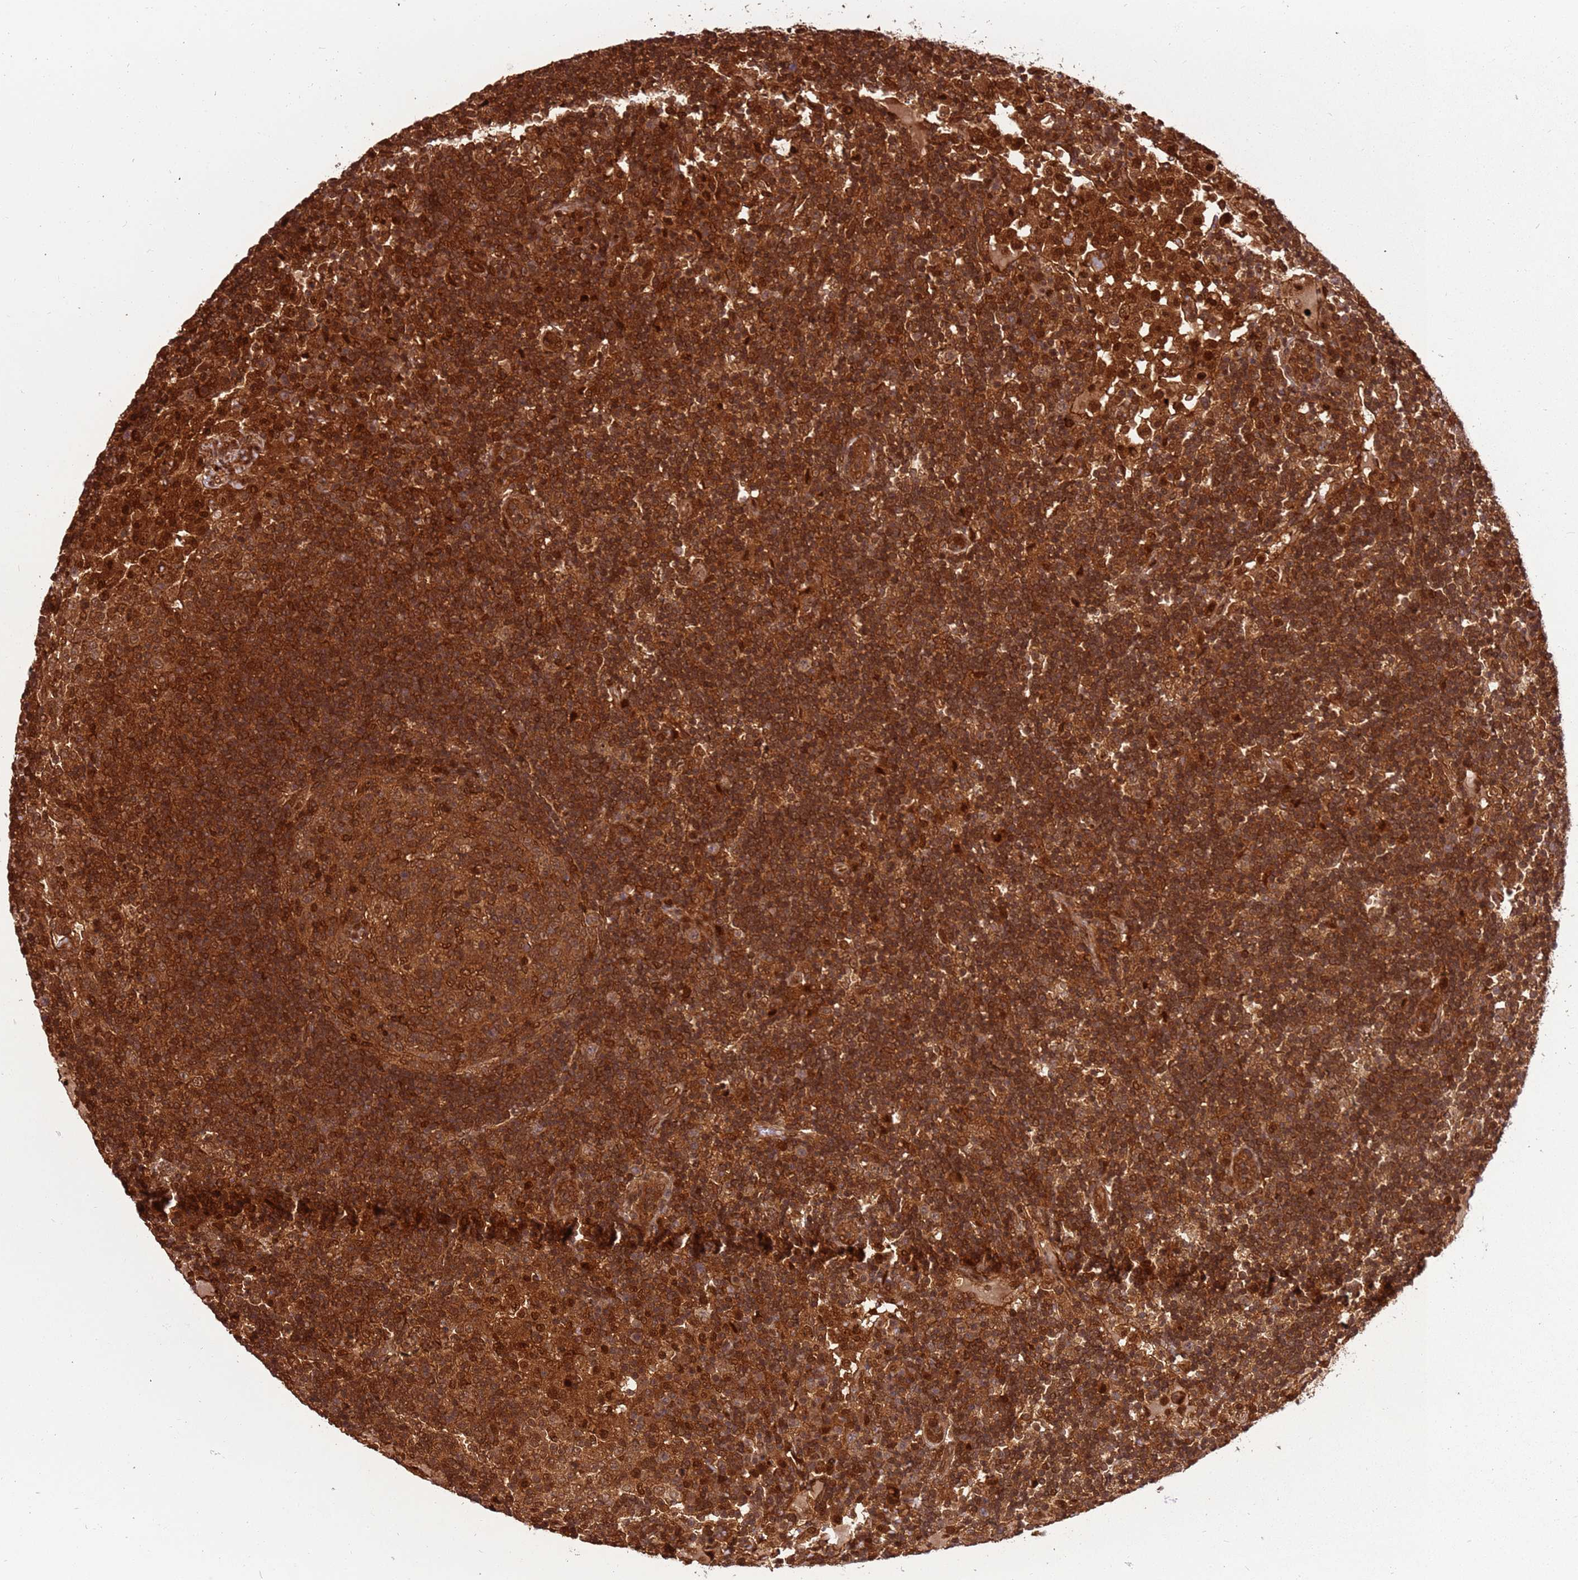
{"staining": {"intensity": "moderate", "quantity": ">75%", "location": "cytoplasmic/membranous,nuclear"}, "tissue": "lymph node", "cell_type": "Germinal center cells", "image_type": "normal", "snomed": [{"axis": "morphology", "description": "Normal tissue, NOS"}, {"axis": "topography", "description": "Lymph node"}], "caption": "Immunohistochemistry (DAB) staining of unremarkable human lymph node exhibits moderate cytoplasmic/membranous,nuclear protein staining in approximately >75% of germinal center cells.", "gene": "PGLS", "patient": {"sex": "female", "age": 53}}